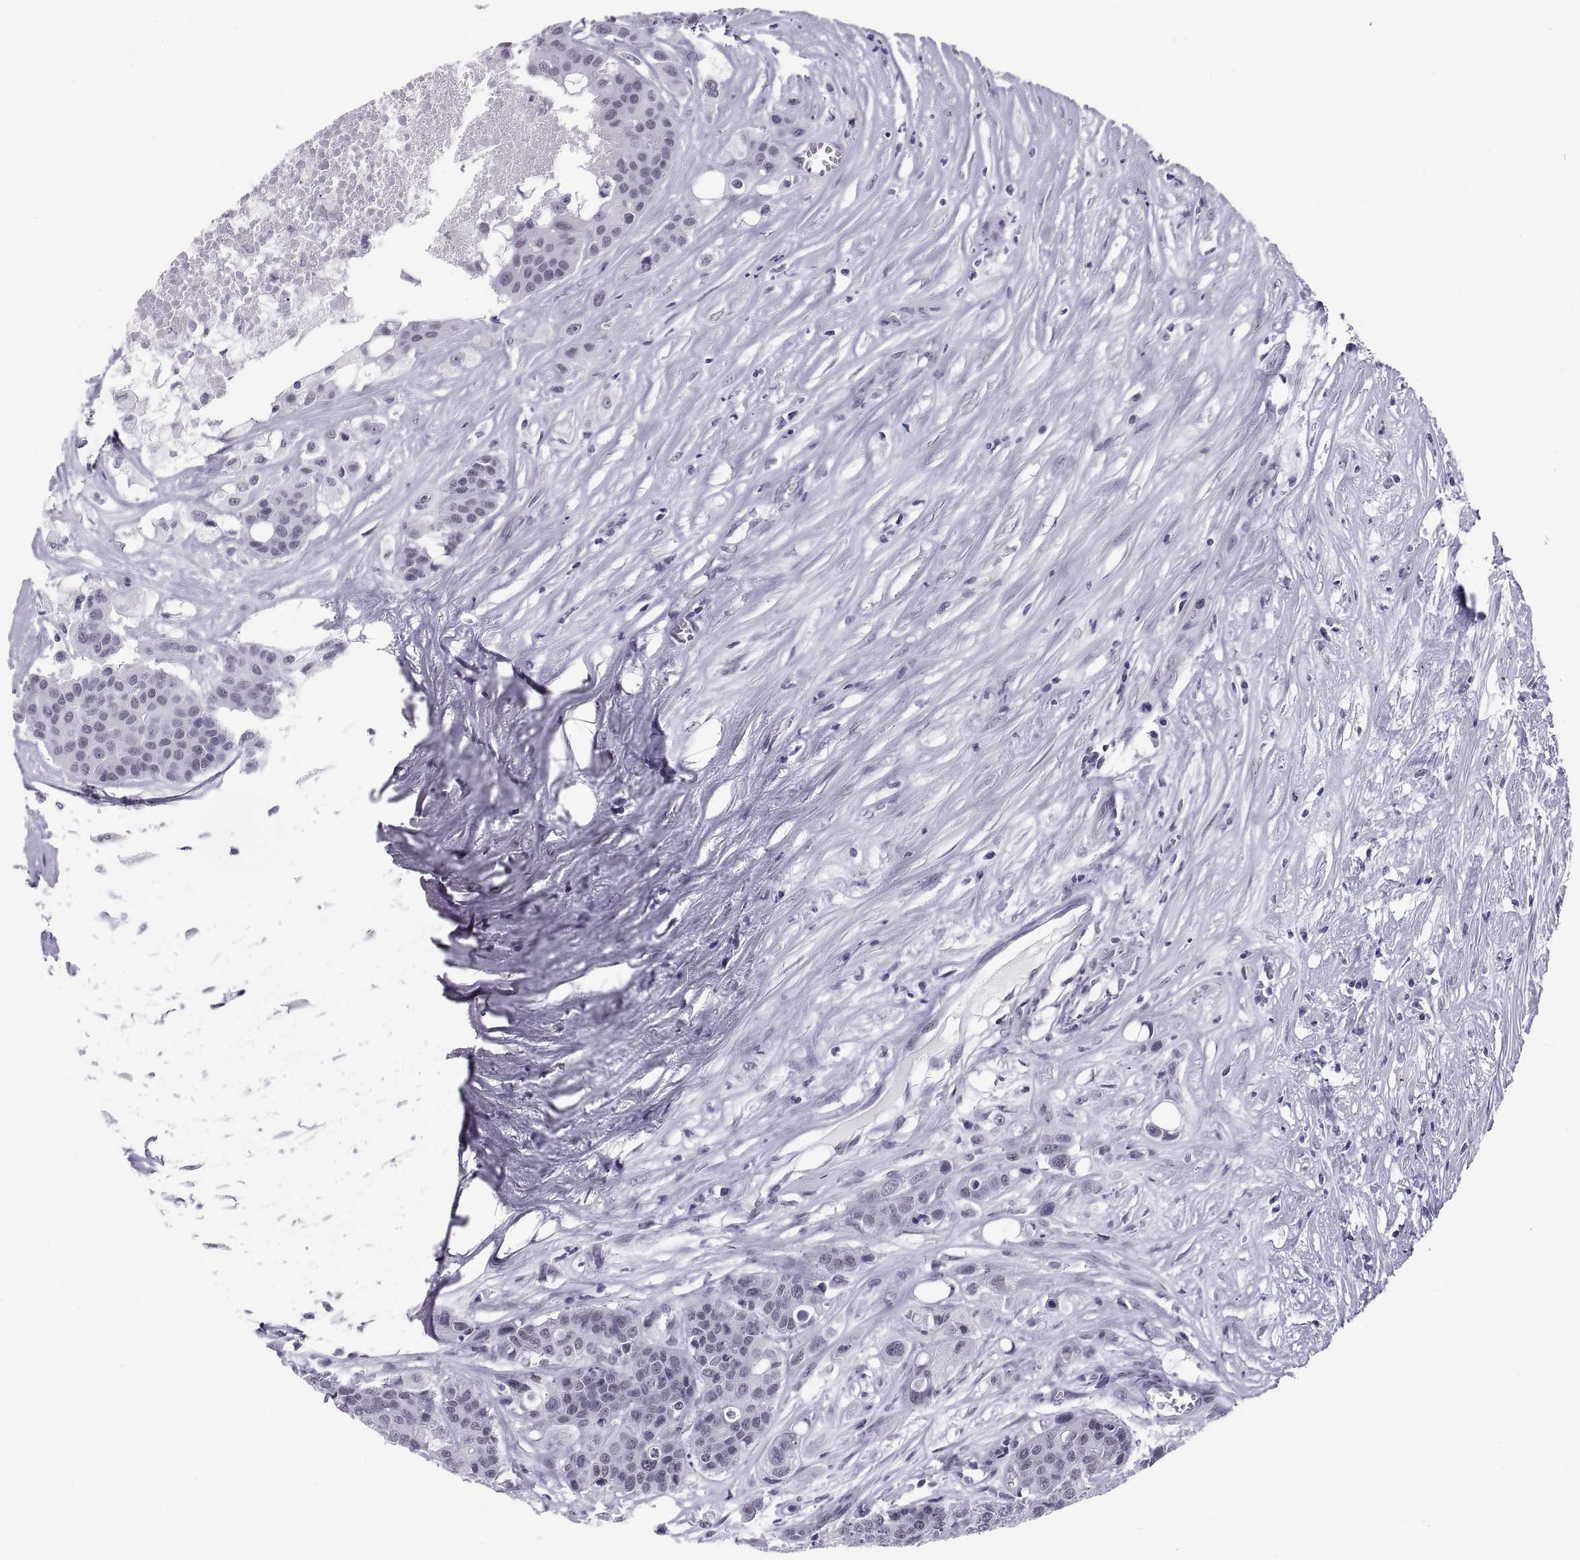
{"staining": {"intensity": "negative", "quantity": "none", "location": "none"}, "tissue": "carcinoid", "cell_type": "Tumor cells", "image_type": "cancer", "snomed": [{"axis": "morphology", "description": "Carcinoid, malignant, NOS"}, {"axis": "topography", "description": "Colon"}], "caption": "The image exhibits no significant staining in tumor cells of carcinoid (malignant). (DAB (3,3'-diaminobenzidine) IHC with hematoxylin counter stain).", "gene": "NEUROD6", "patient": {"sex": "male", "age": 81}}